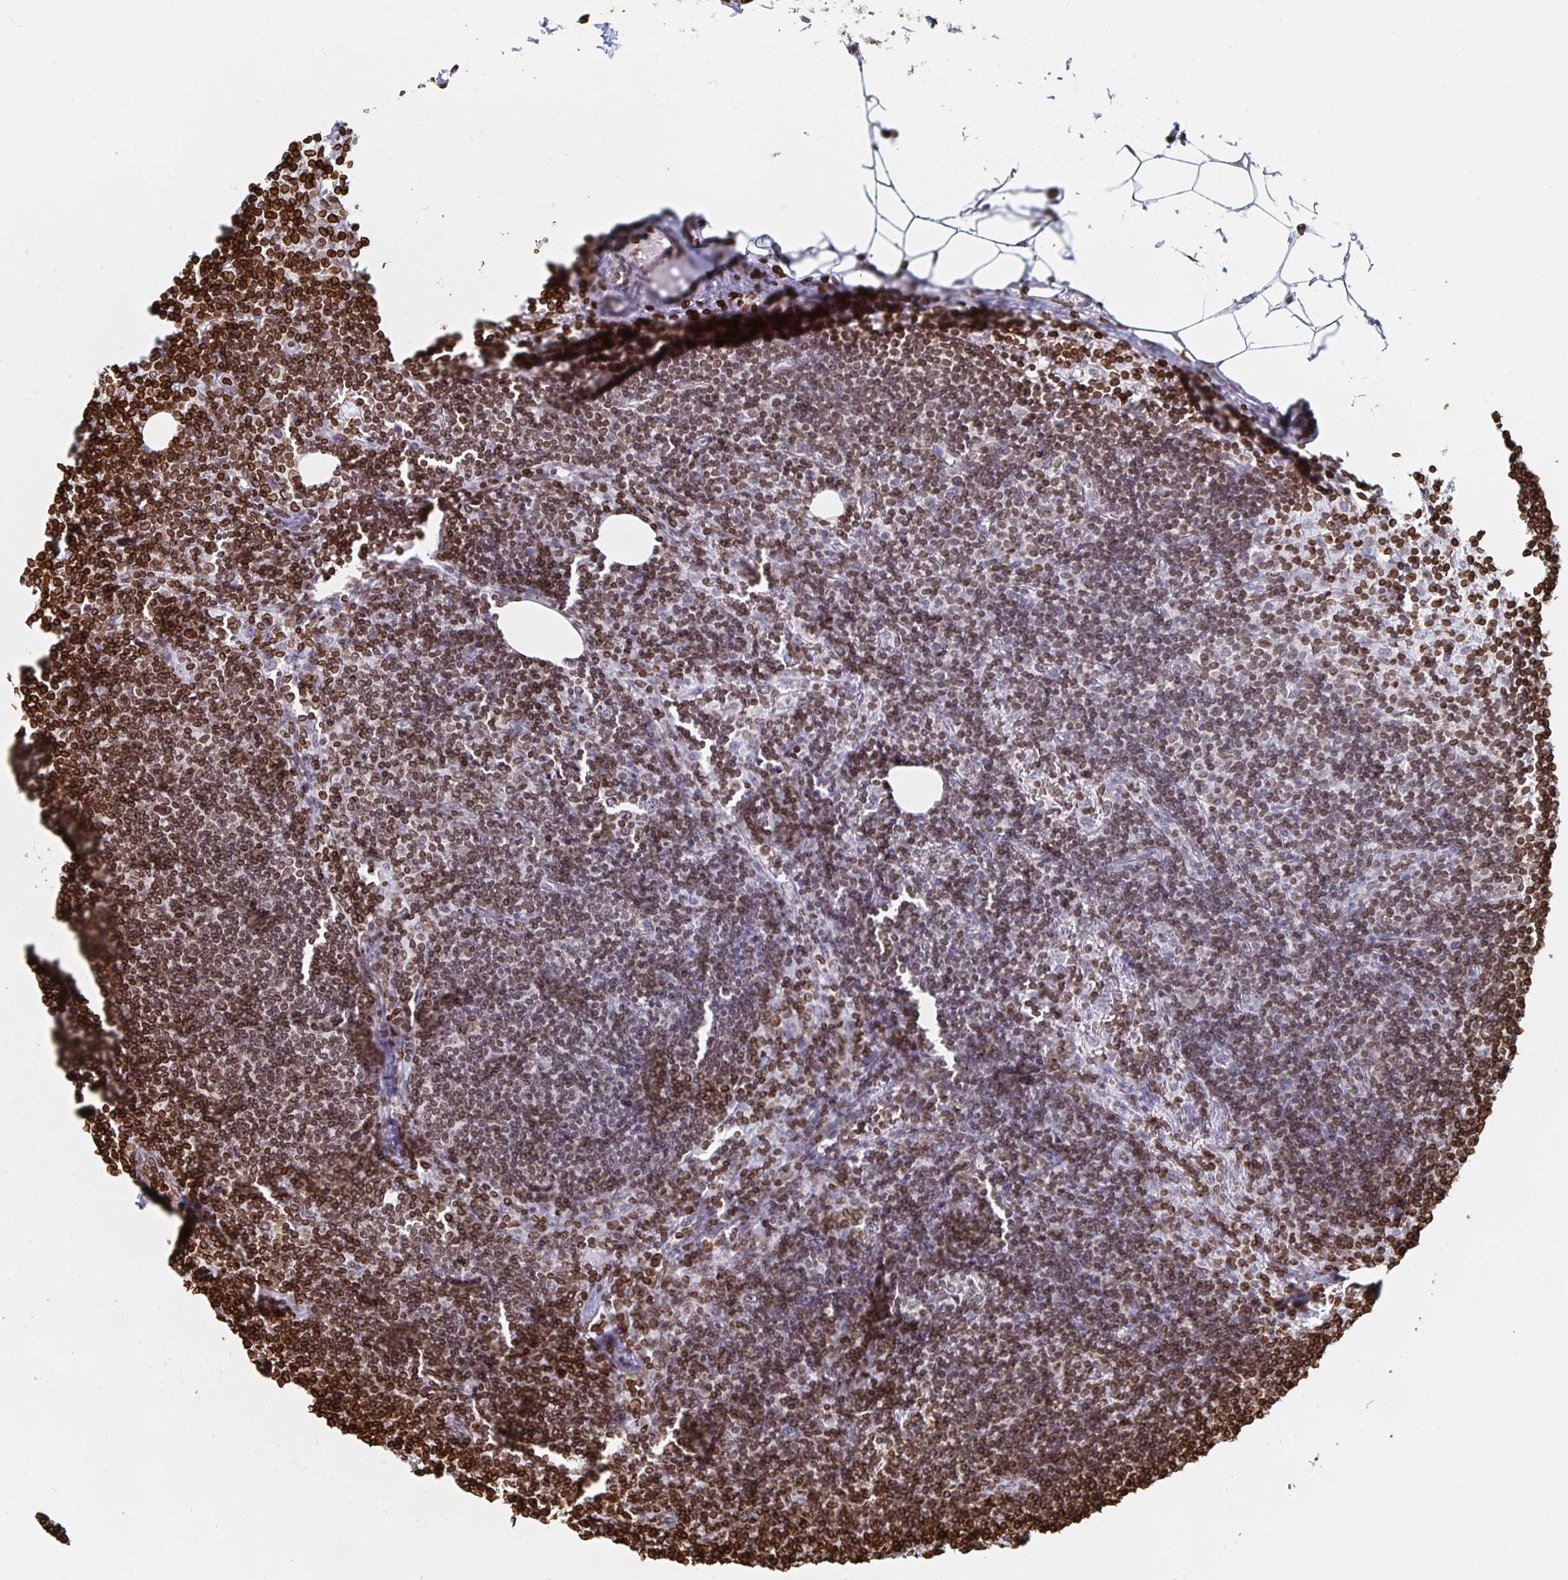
{"staining": {"intensity": "moderate", "quantity": ">75%", "location": "cytoplasmic/membranous,nuclear"}, "tissue": "lymph node", "cell_type": "Germinal center cells", "image_type": "normal", "snomed": [{"axis": "morphology", "description": "Normal tissue, NOS"}, {"axis": "topography", "description": "Lymph node"}], "caption": "Protein positivity by immunohistochemistry exhibits moderate cytoplasmic/membranous,nuclear positivity in about >75% of germinal center cells in normal lymph node.", "gene": "LMNB1", "patient": {"sex": "female", "age": 41}}